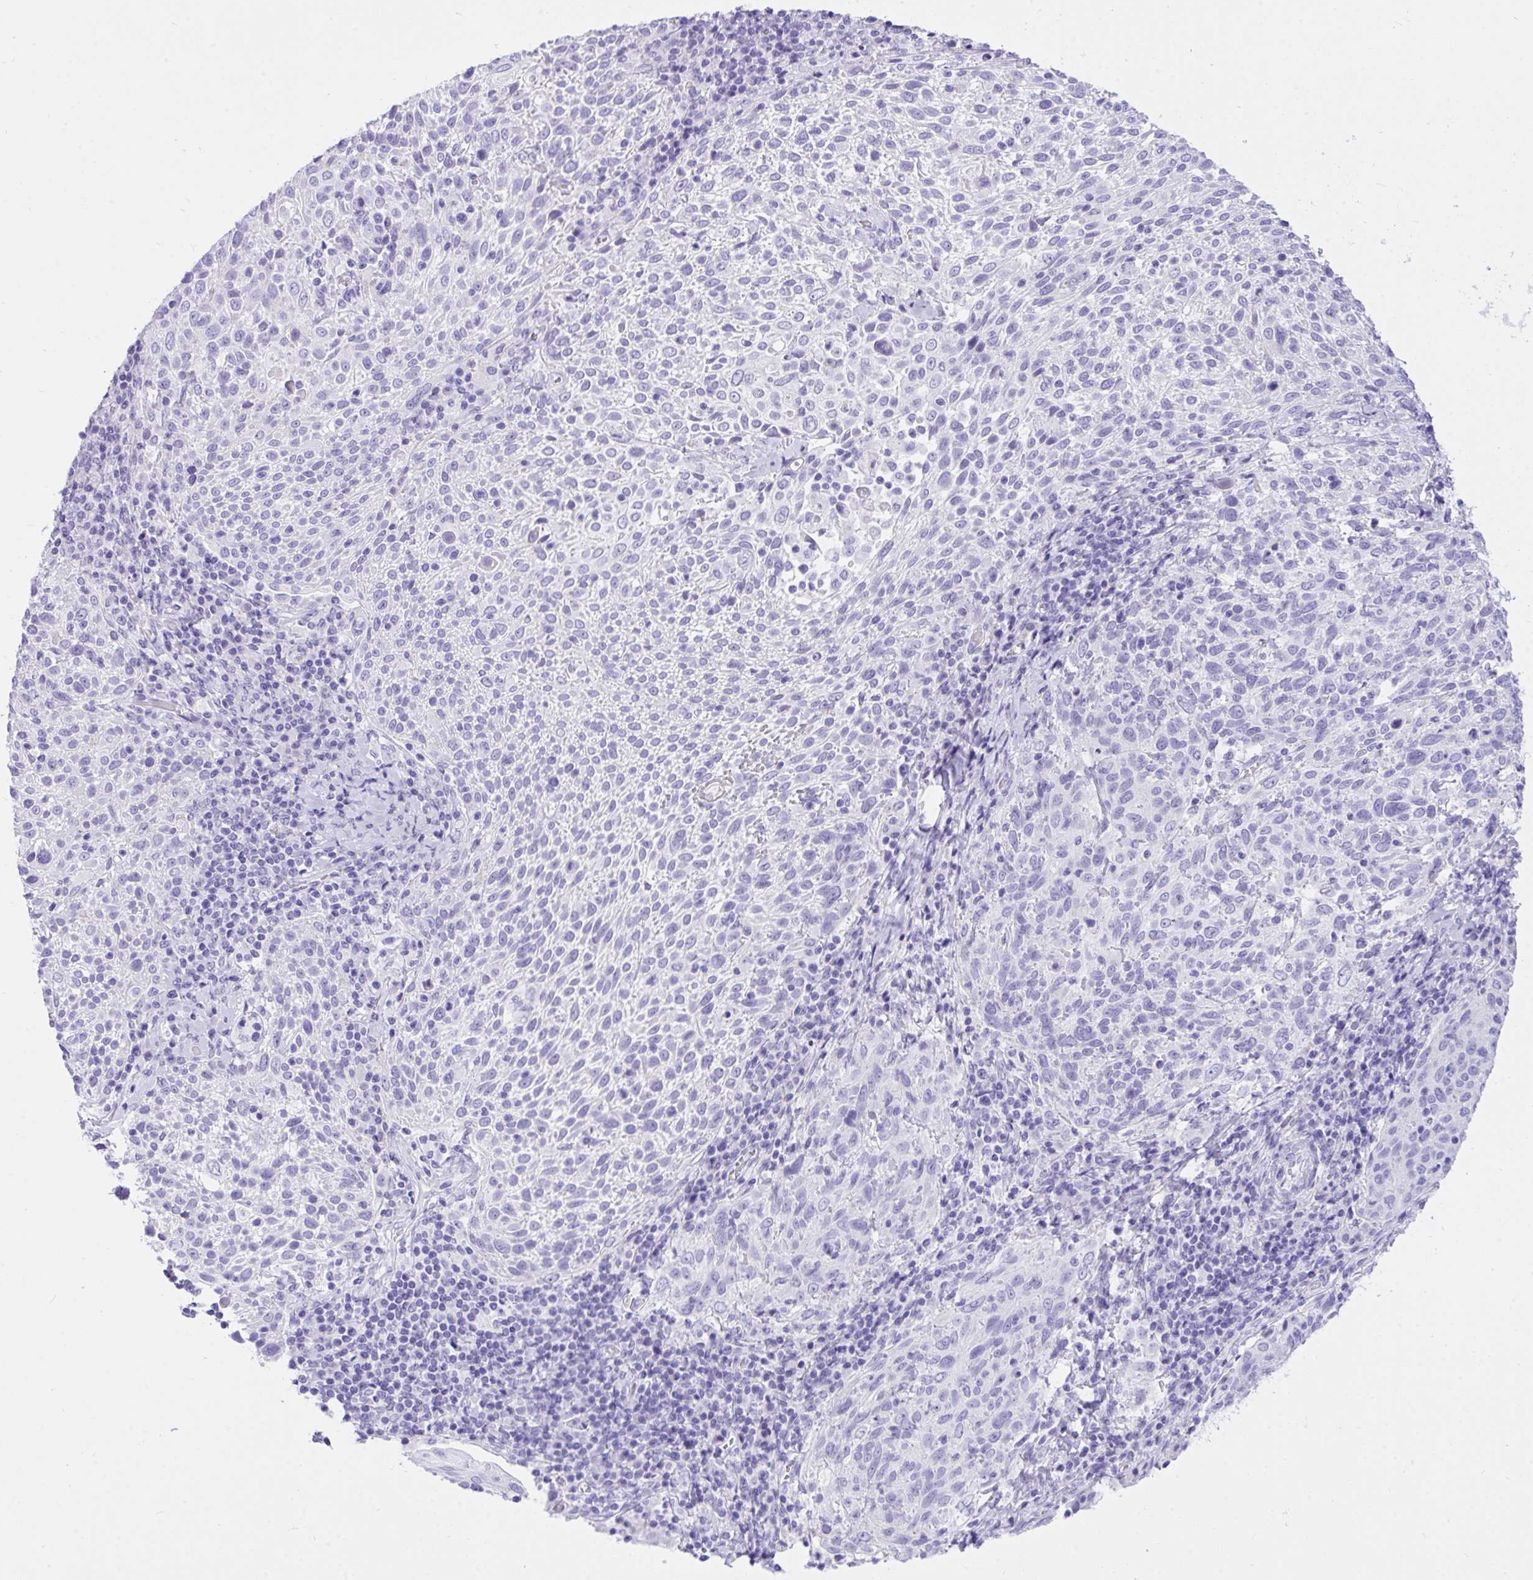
{"staining": {"intensity": "negative", "quantity": "none", "location": "none"}, "tissue": "cervical cancer", "cell_type": "Tumor cells", "image_type": "cancer", "snomed": [{"axis": "morphology", "description": "Squamous cell carcinoma, NOS"}, {"axis": "topography", "description": "Cervix"}], "caption": "The photomicrograph reveals no significant positivity in tumor cells of cervical cancer.", "gene": "TLN2", "patient": {"sex": "female", "age": 61}}